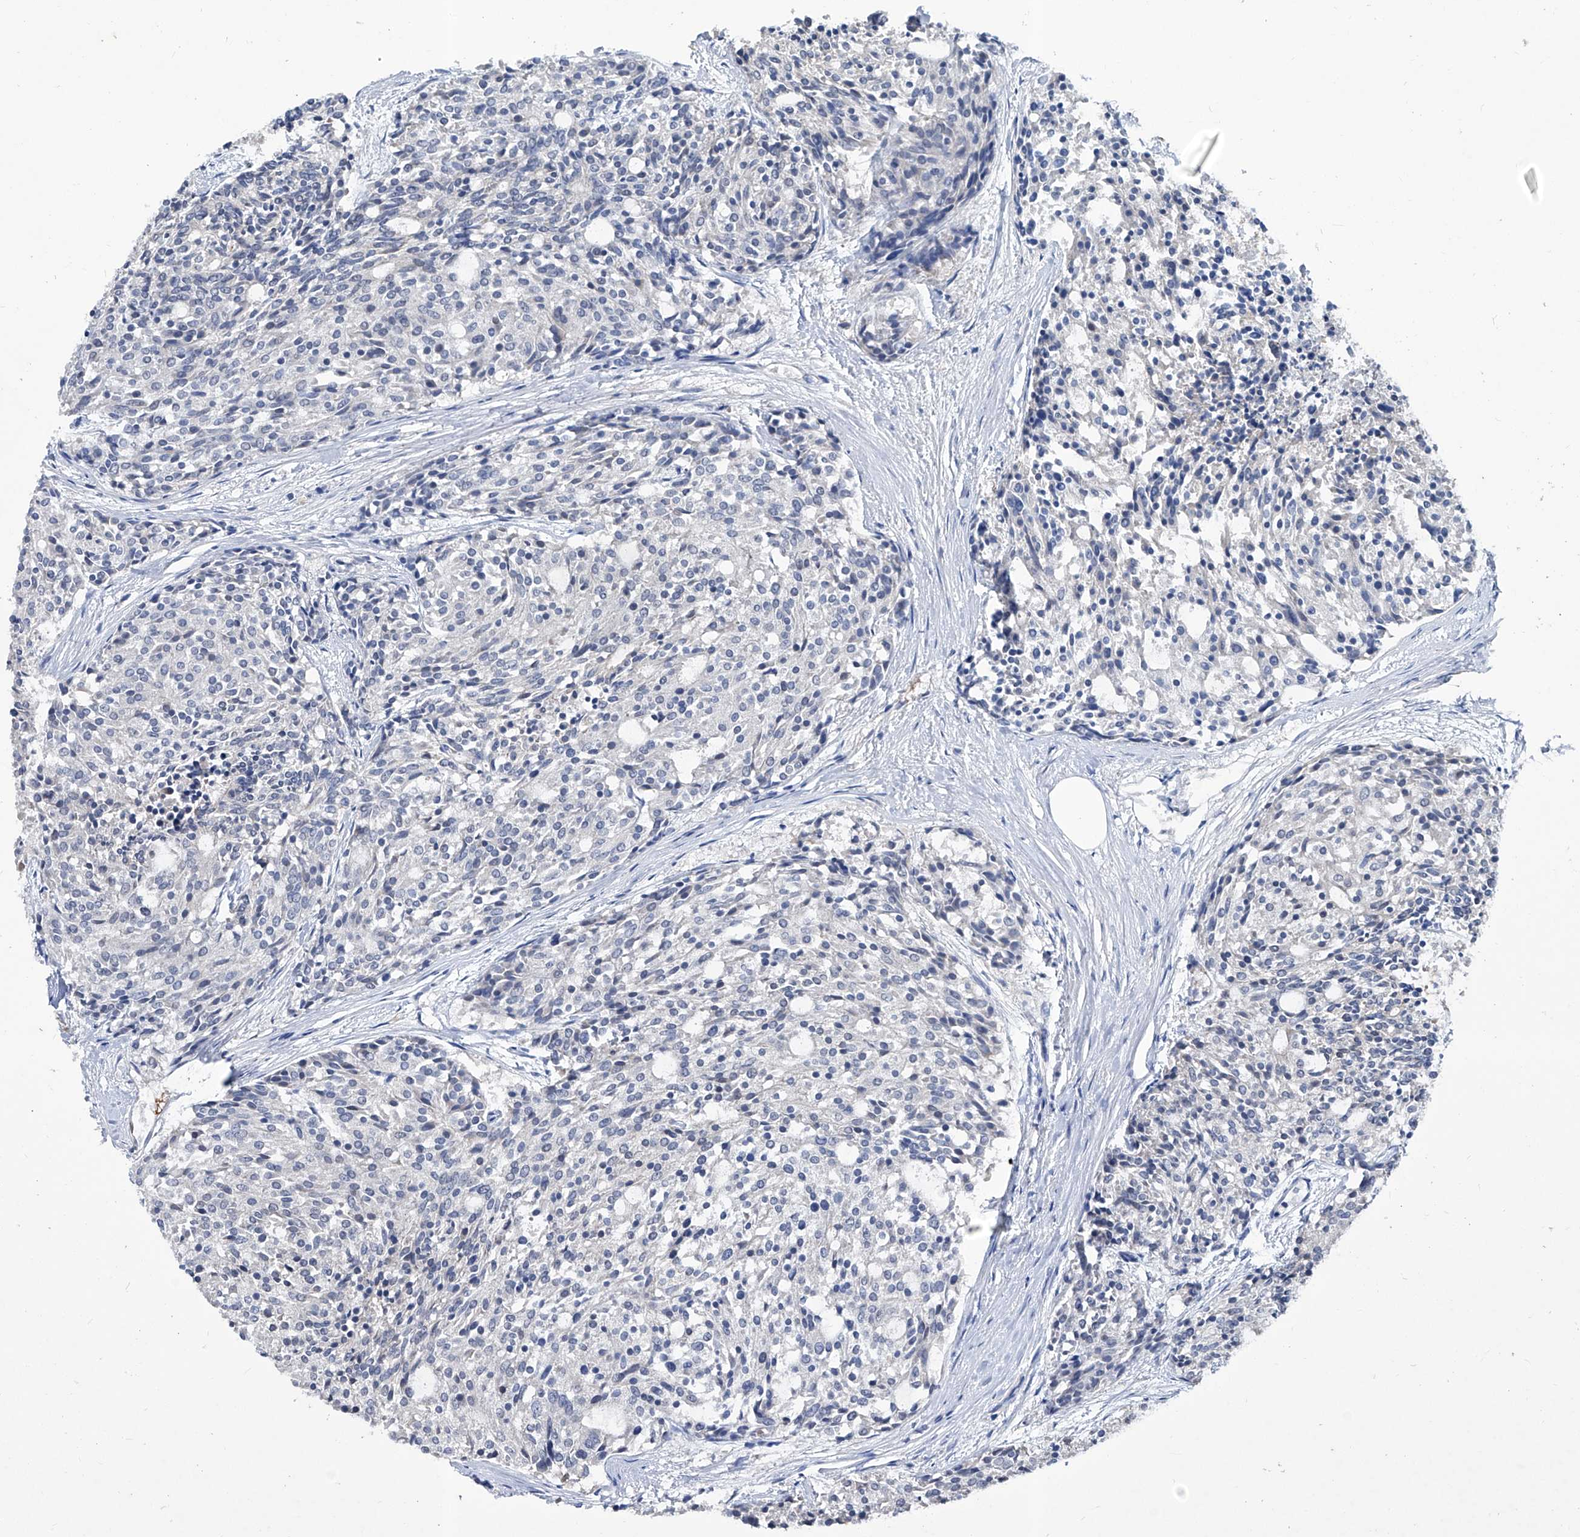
{"staining": {"intensity": "negative", "quantity": "none", "location": "none"}, "tissue": "carcinoid", "cell_type": "Tumor cells", "image_type": "cancer", "snomed": [{"axis": "morphology", "description": "Carcinoid, malignant, NOS"}, {"axis": "topography", "description": "Pancreas"}], "caption": "Tumor cells are negative for protein expression in human carcinoid.", "gene": "KLHL17", "patient": {"sex": "female", "age": 54}}